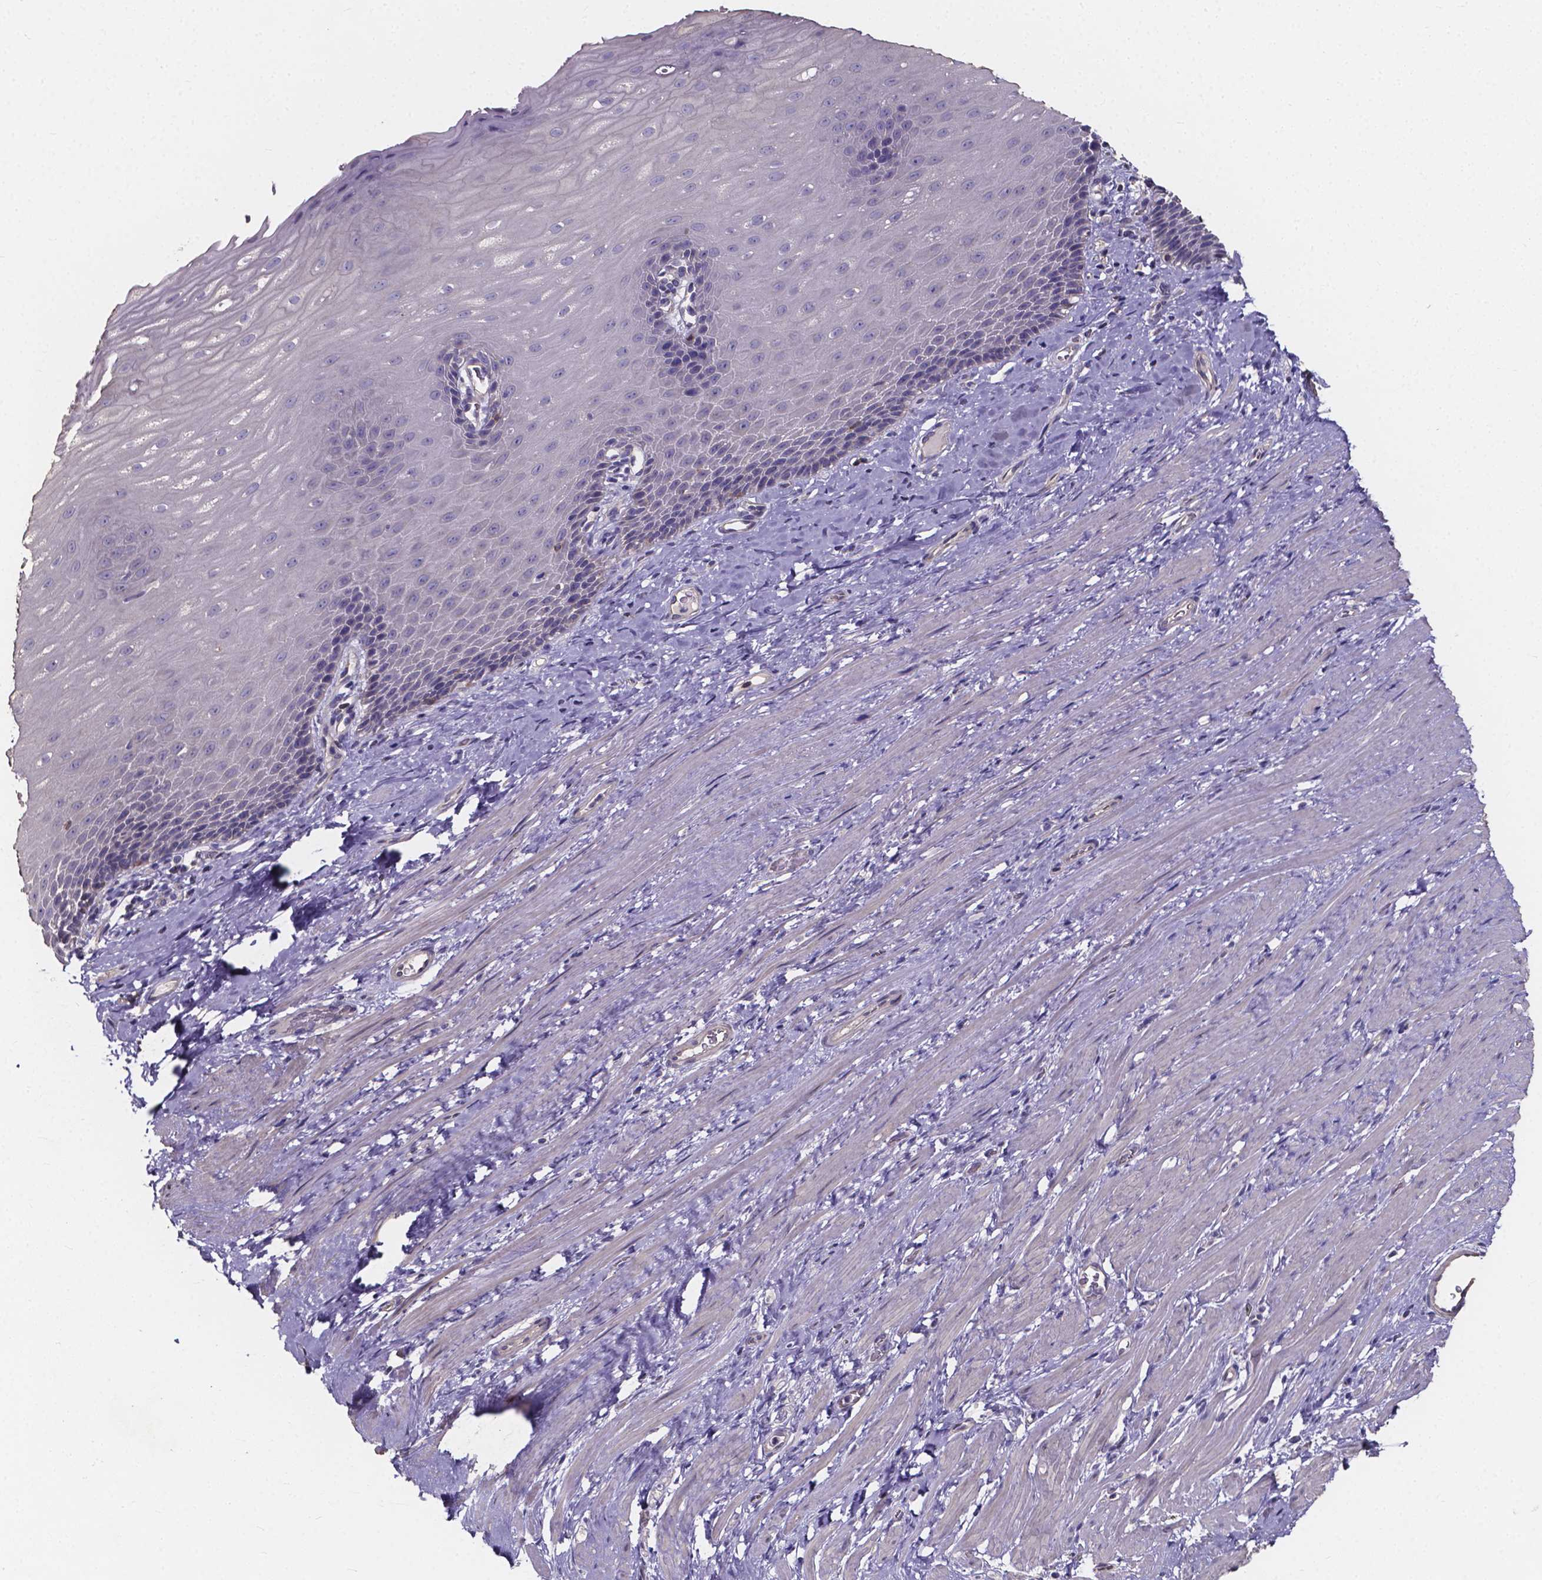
{"staining": {"intensity": "negative", "quantity": "none", "location": "none"}, "tissue": "esophagus", "cell_type": "Squamous epithelial cells", "image_type": "normal", "snomed": [{"axis": "morphology", "description": "Normal tissue, NOS"}, {"axis": "topography", "description": "Esophagus"}], "caption": "IHC photomicrograph of benign human esophagus stained for a protein (brown), which reveals no staining in squamous epithelial cells.", "gene": "THEMIS", "patient": {"sex": "male", "age": 64}}